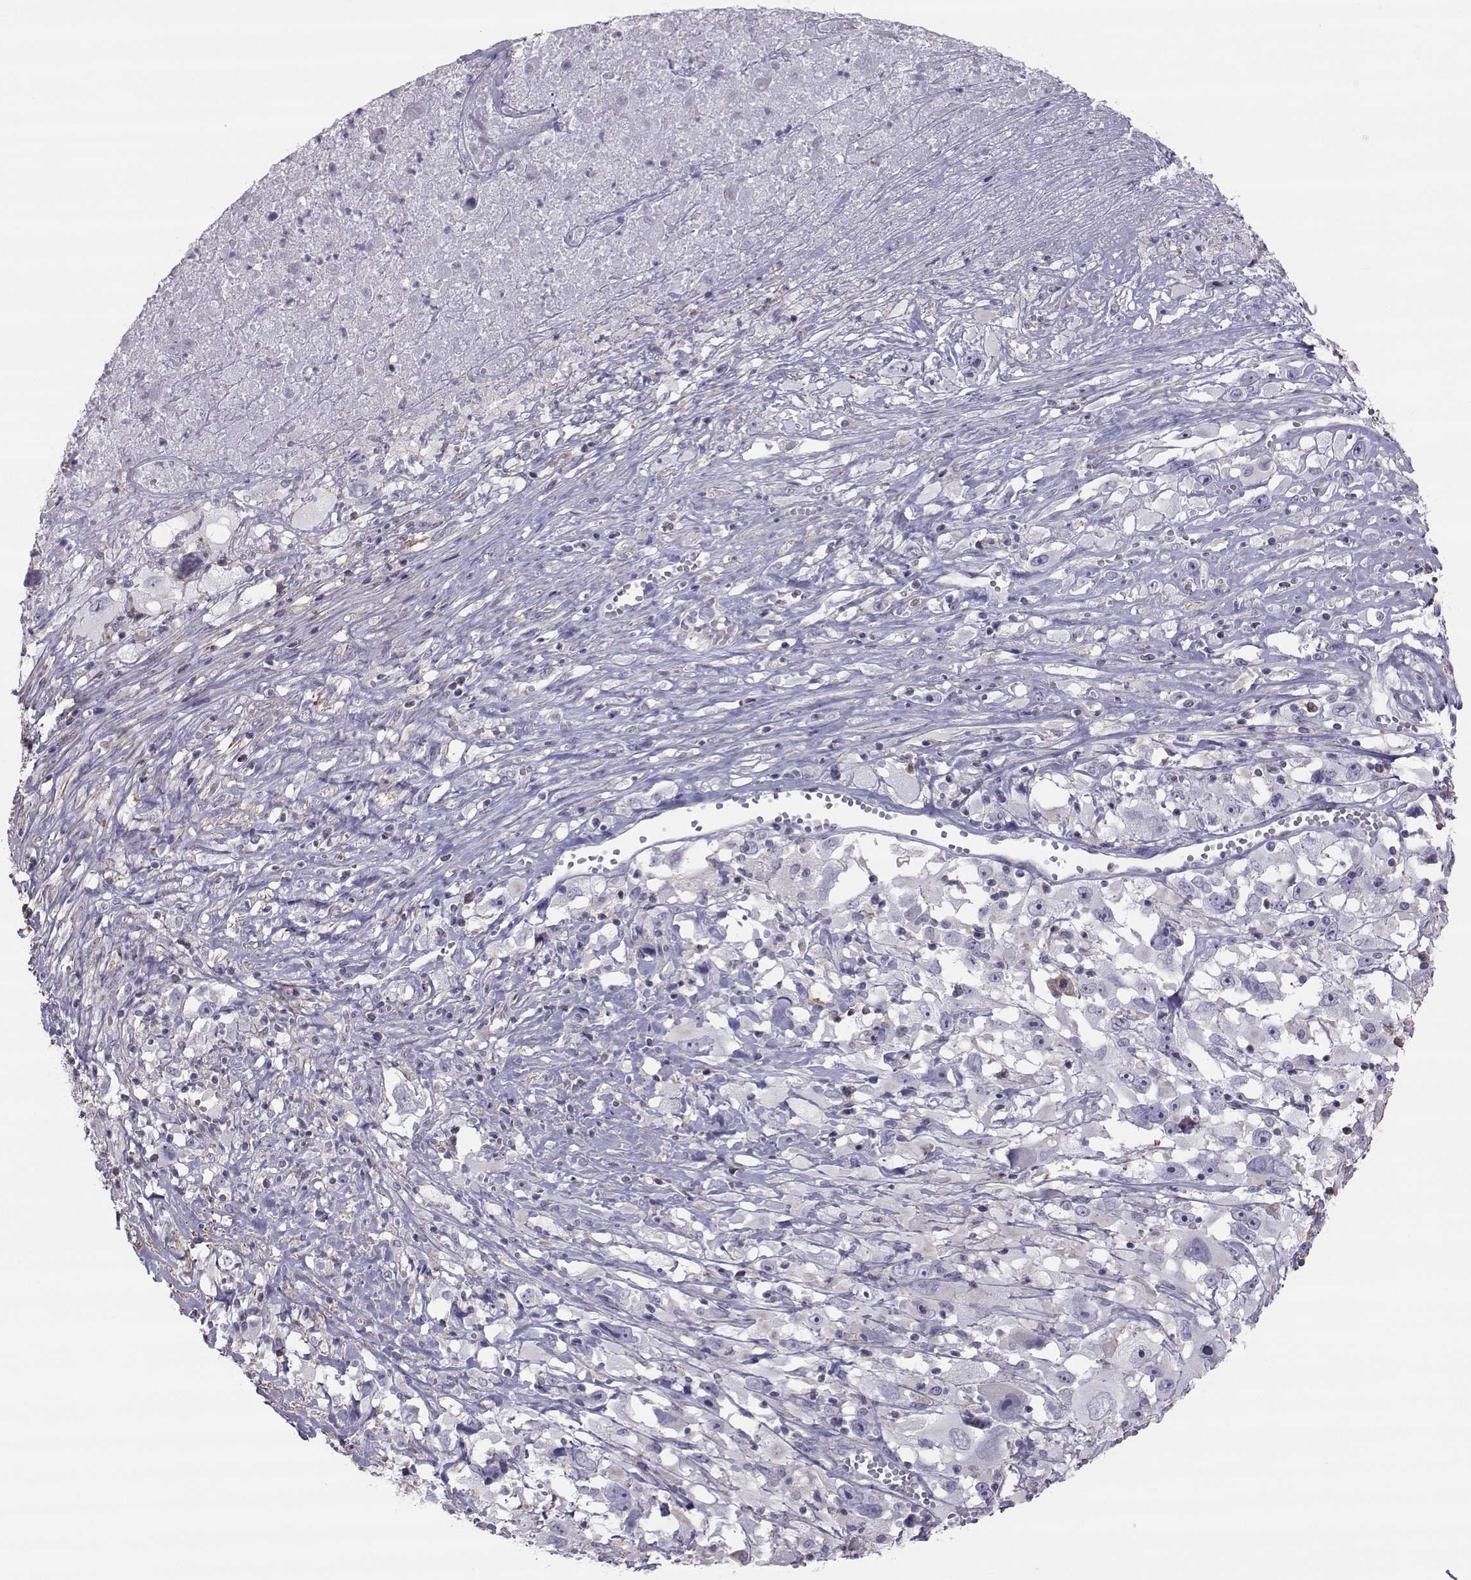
{"staining": {"intensity": "negative", "quantity": "none", "location": "none"}, "tissue": "melanoma", "cell_type": "Tumor cells", "image_type": "cancer", "snomed": [{"axis": "morphology", "description": "Malignant melanoma, Metastatic site"}, {"axis": "topography", "description": "Soft tissue"}], "caption": "High power microscopy image of an immunohistochemistry (IHC) image of melanoma, revealing no significant positivity in tumor cells.", "gene": "GARIN3", "patient": {"sex": "male", "age": 50}}